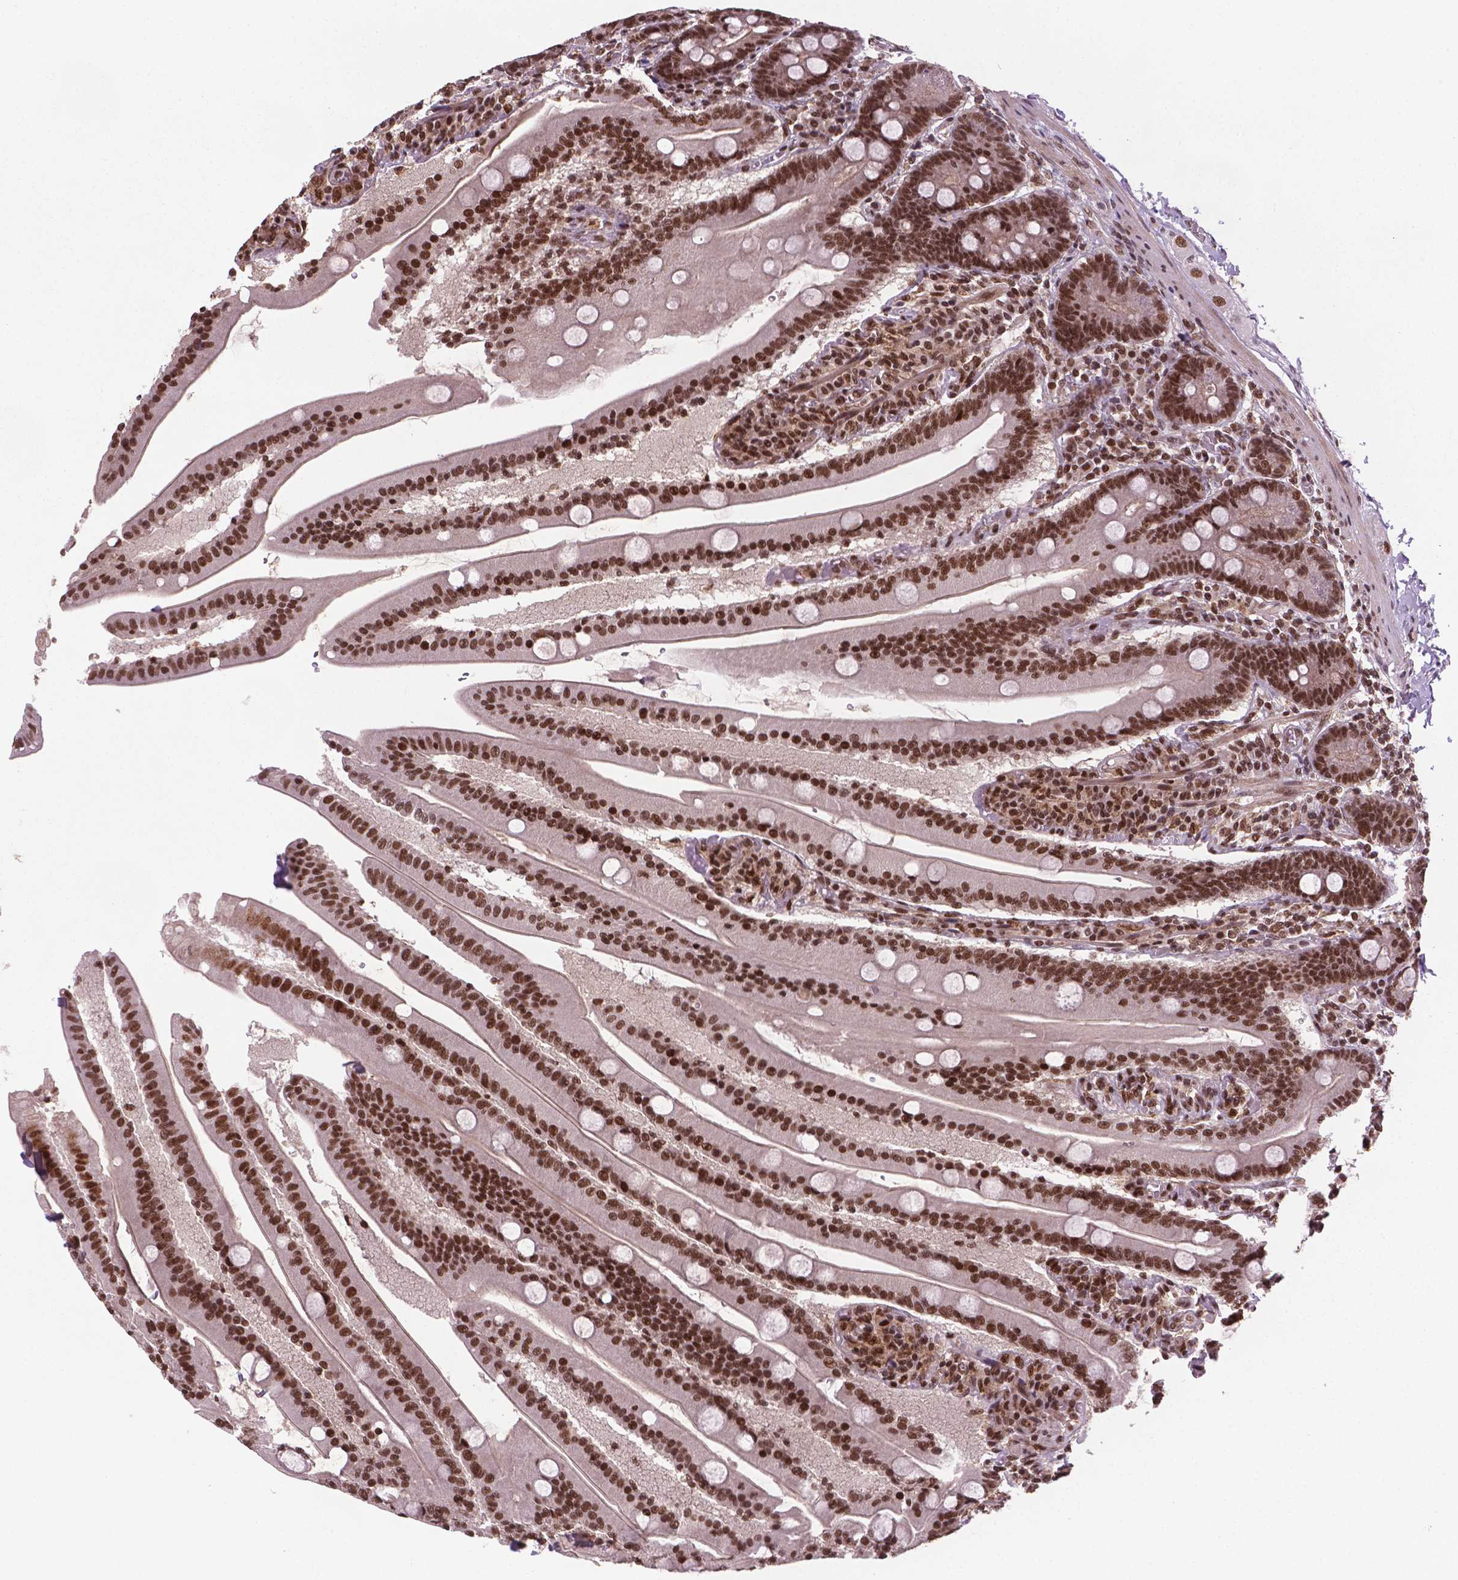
{"staining": {"intensity": "strong", "quantity": ">75%", "location": "nuclear"}, "tissue": "small intestine", "cell_type": "Glandular cells", "image_type": "normal", "snomed": [{"axis": "morphology", "description": "Normal tissue, NOS"}, {"axis": "topography", "description": "Small intestine"}], "caption": "This is a histology image of immunohistochemistry (IHC) staining of unremarkable small intestine, which shows strong staining in the nuclear of glandular cells.", "gene": "SIRT6", "patient": {"sex": "male", "age": 37}}